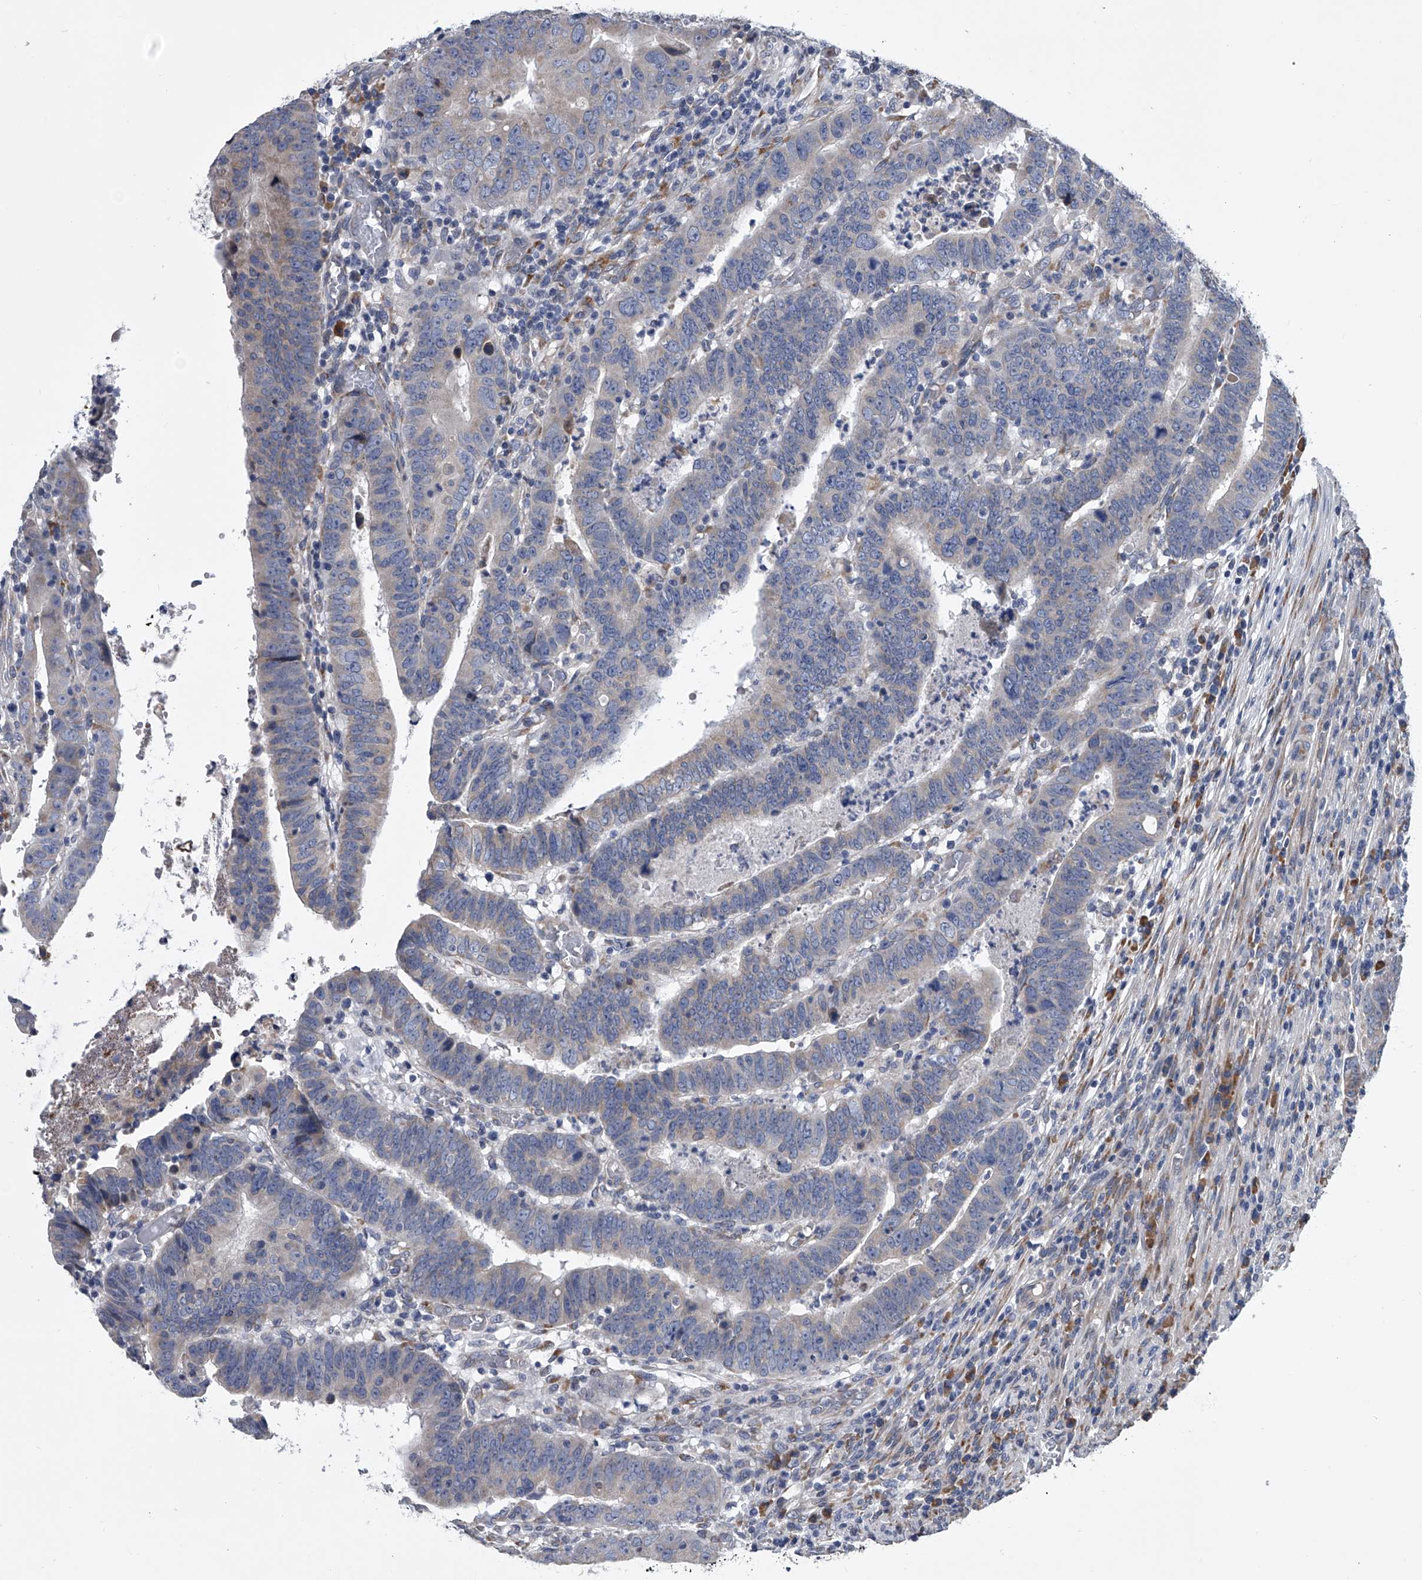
{"staining": {"intensity": "negative", "quantity": "none", "location": "none"}, "tissue": "colorectal cancer", "cell_type": "Tumor cells", "image_type": "cancer", "snomed": [{"axis": "morphology", "description": "Normal tissue, NOS"}, {"axis": "morphology", "description": "Adenocarcinoma, NOS"}, {"axis": "topography", "description": "Rectum"}], "caption": "Immunohistochemistry micrograph of neoplastic tissue: human colorectal cancer stained with DAB shows no significant protein positivity in tumor cells.", "gene": "ABCG1", "patient": {"sex": "female", "age": 65}}